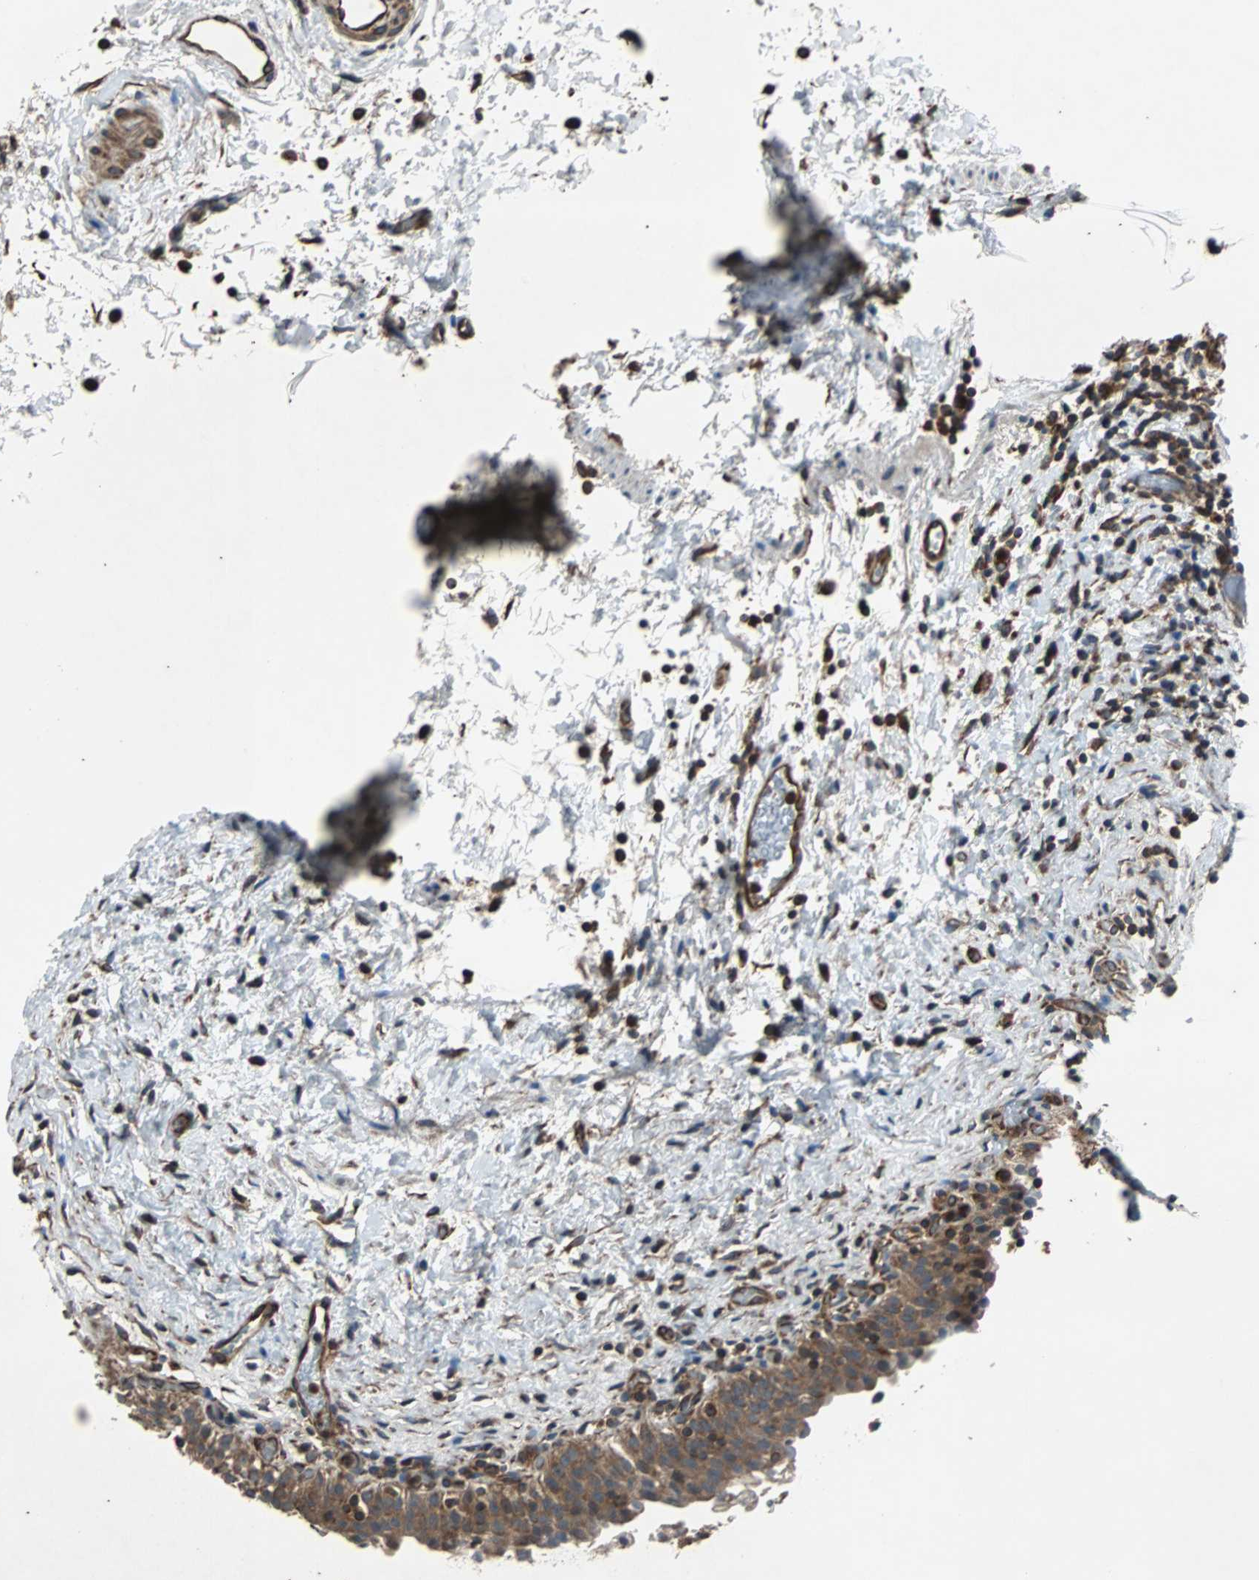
{"staining": {"intensity": "moderate", "quantity": ">75%", "location": "cytoplasmic/membranous"}, "tissue": "urinary bladder", "cell_type": "Urothelial cells", "image_type": "normal", "snomed": [{"axis": "morphology", "description": "Normal tissue, NOS"}, {"axis": "topography", "description": "Urinary bladder"}], "caption": "DAB (3,3'-diaminobenzidine) immunohistochemical staining of benign human urinary bladder reveals moderate cytoplasmic/membranous protein positivity in approximately >75% of urothelial cells.", "gene": "ACTR3", "patient": {"sex": "male", "age": 51}}